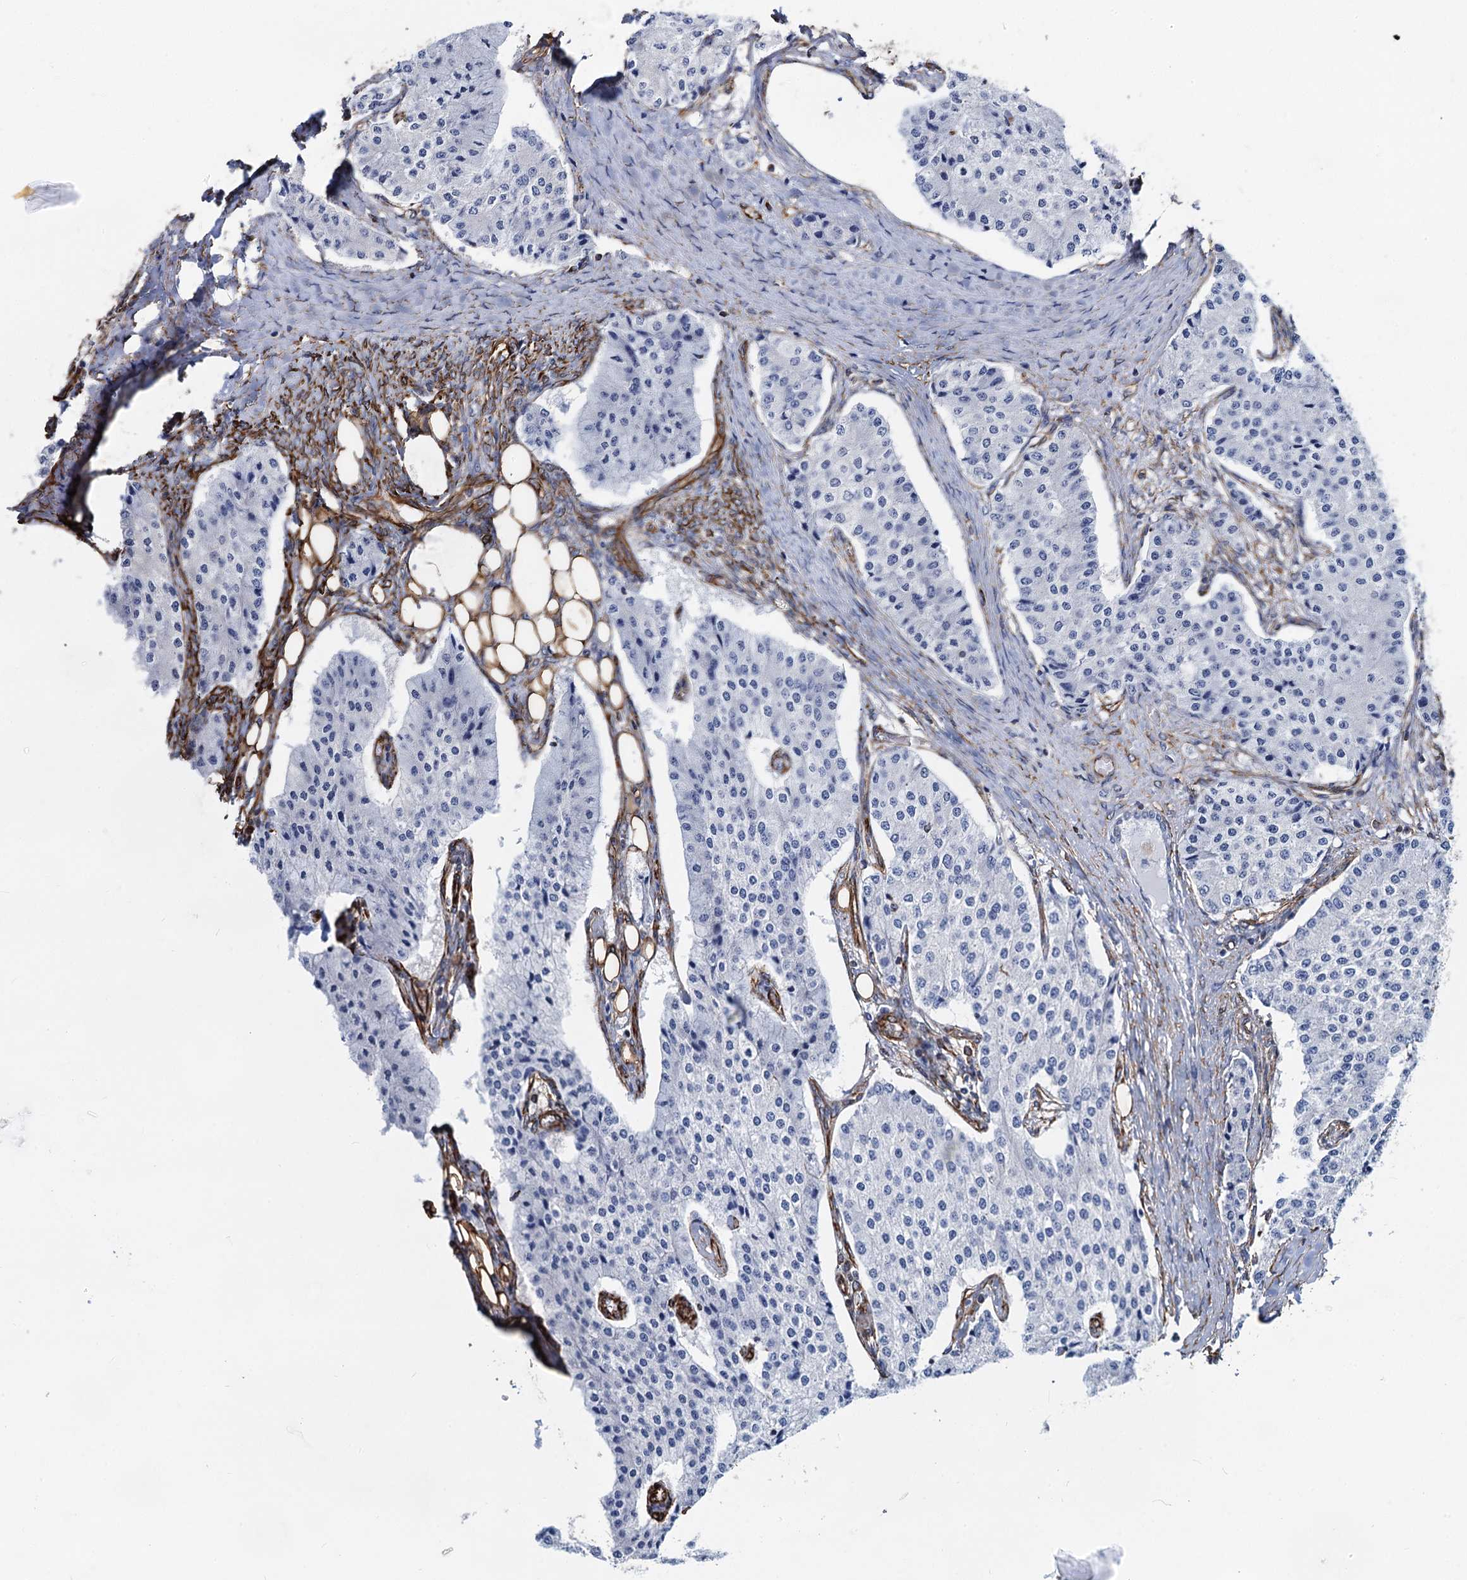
{"staining": {"intensity": "negative", "quantity": "none", "location": "none"}, "tissue": "carcinoid", "cell_type": "Tumor cells", "image_type": "cancer", "snomed": [{"axis": "morphology", "description": "Carcinoid, malignant, NOS"}, {"axis": "topography", "description": "Colon"}], "caption": "An immunohistochemistry (IHC) image of carcinoid is shown. There is no staining in tumor cells of carcinoid.", "gene": "PGM2", "patient": {"sex": "female", "age": 52}}